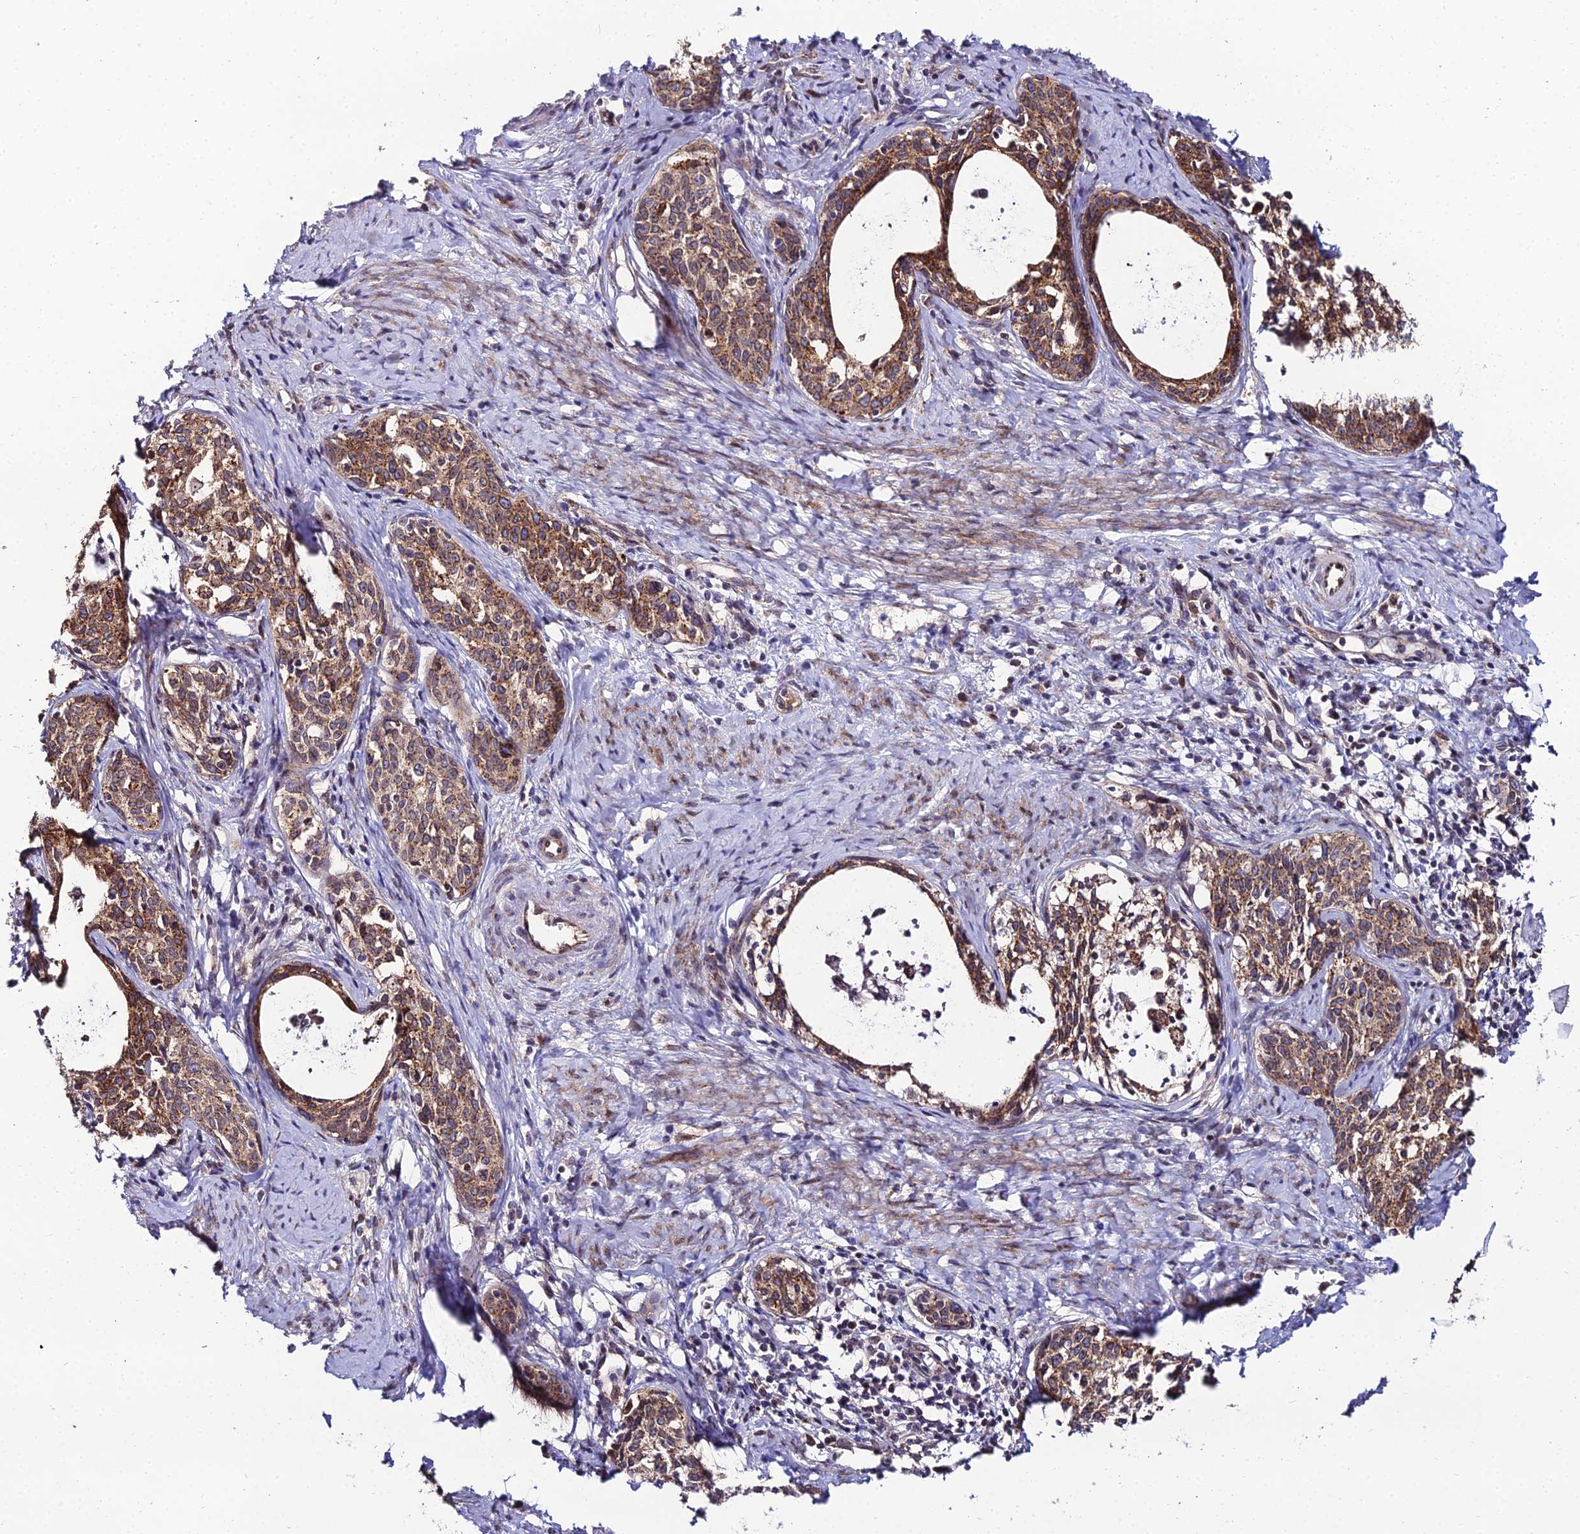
{"staining": {"intensity": "moderate", "quantity": ">75%", "location": "cytoplasmic/membranous"}, "tissue": "cervical cancer", "cell_type": "Tumor cells", "image_type": "cancer", "snomed": [{"axis": "morphology", "description": "Squamous cell carcinoma, NOS"}, {"axis": "topography", "description": "Cervix"}], "caption": "Immunohistochemistry (IHC) image of human cervical cancer (squamous cell carcinoma) stained for a protein (brown), which reveals medium levels of moderate cytoplasmic/membranous staining in approximately >75% of tumor cells.", "gene": "DDX19A", "patient": {"sex": "female", "age": 52}}